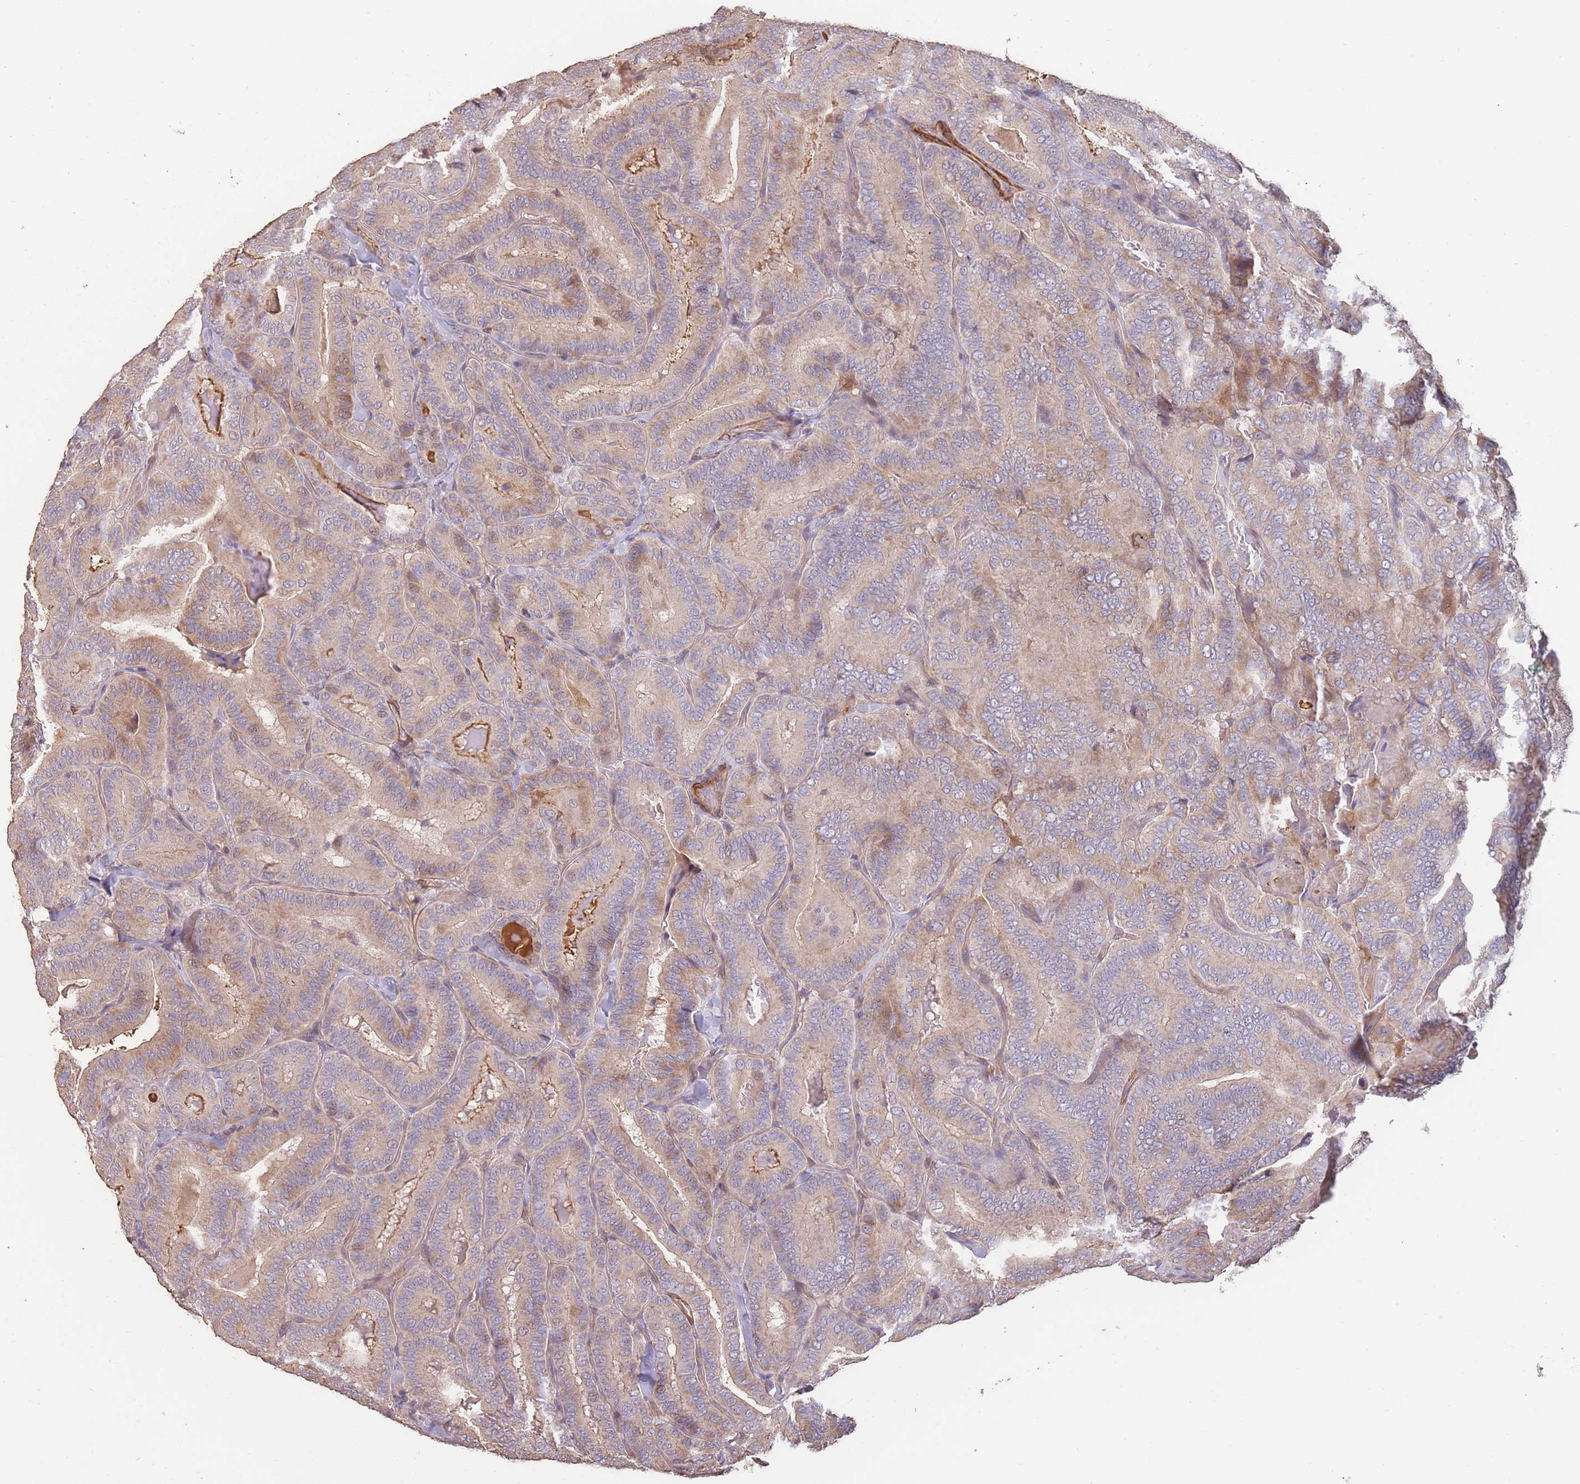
{"staining": {"intensity": "weak", "quantity": ">75%", "location": "cytoplasmic/membranous"}, "tissue": "thyroid cancer", "cell_type": "Tumor cells", "image_type": "cancer", "snomed": [{"axis": "morphology", "description": "Papillary adenocarcinoma, NOS"}, {"axis": "topography", "description": "Thyroid gland"}], "caption": "This histopathology image demonstrates papillary adenocarcinoma (thyroid) stained with IHC to label a protein in brown. The cytoplasmic/membranous of tumor cells show weak positivity for the protein. Nuclei are counter-stained blue.", "gene": "NLRC4", "patient": {"sex": "male", "age": 61}}